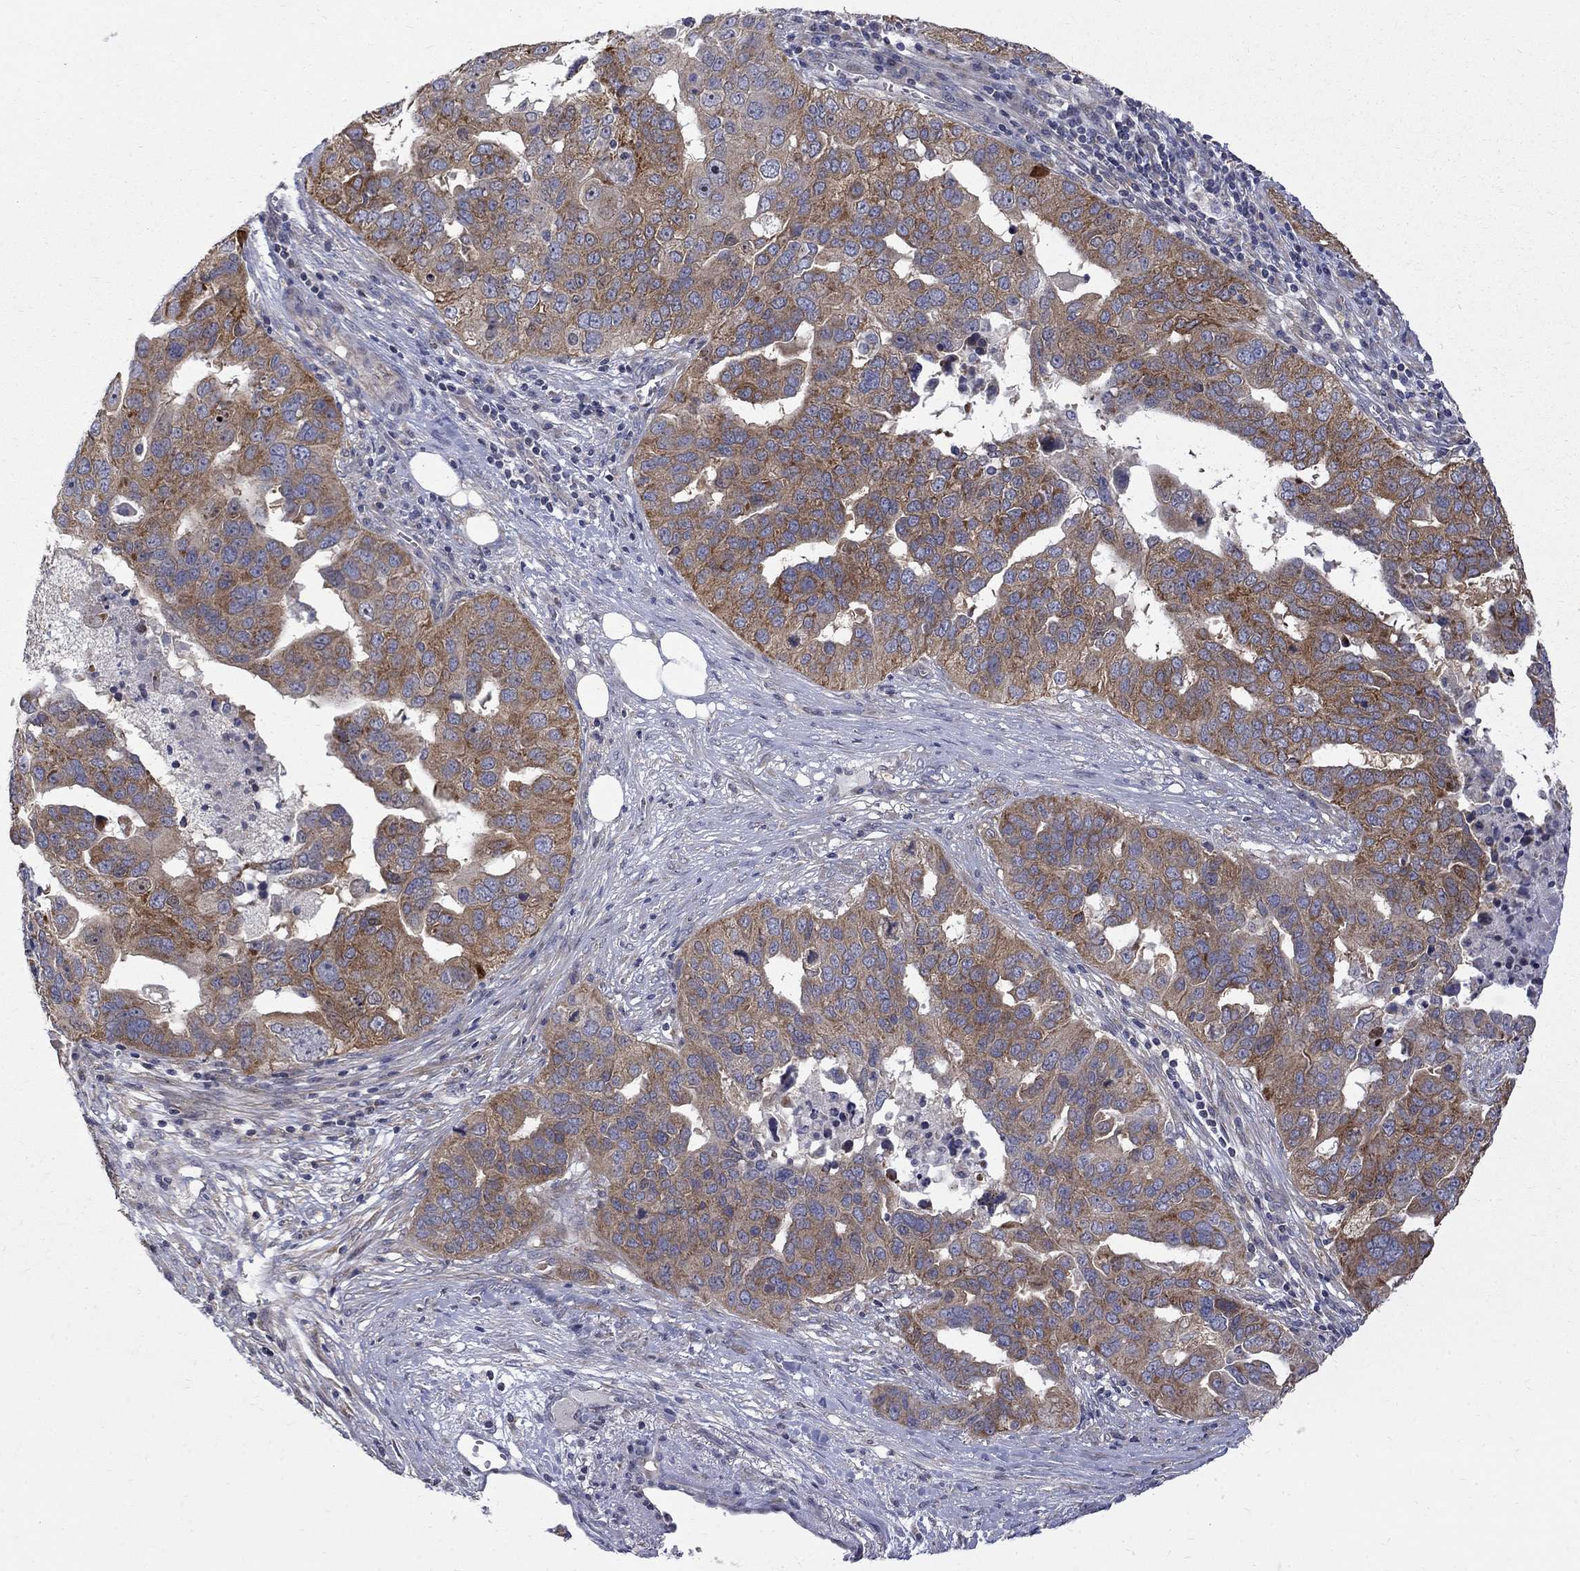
{"staining": {"intensity": "moderate", "quantity": "25%-75%", "location": "cytoplasmic/membranous"}, "tissue": "ovarian cancer", "cell_type": "Tumor cells", "image_type": "cancer", "snomed": [{"axis": "morphology", "description": "Carcinoma, endometroid"}, {"axis": "topography", "description": "Soft tissue"}, {"axis": "topography", "description": "Ovary"}], "caption": "Ovarian cancer was stained to show a protein in brown. There is medium levels of moderate cytoplasmic/membranous positivity in about 25%-75% of tumor cells.", "gene": "SH2B1", "patient": {"sex": "female", "age": 52}}